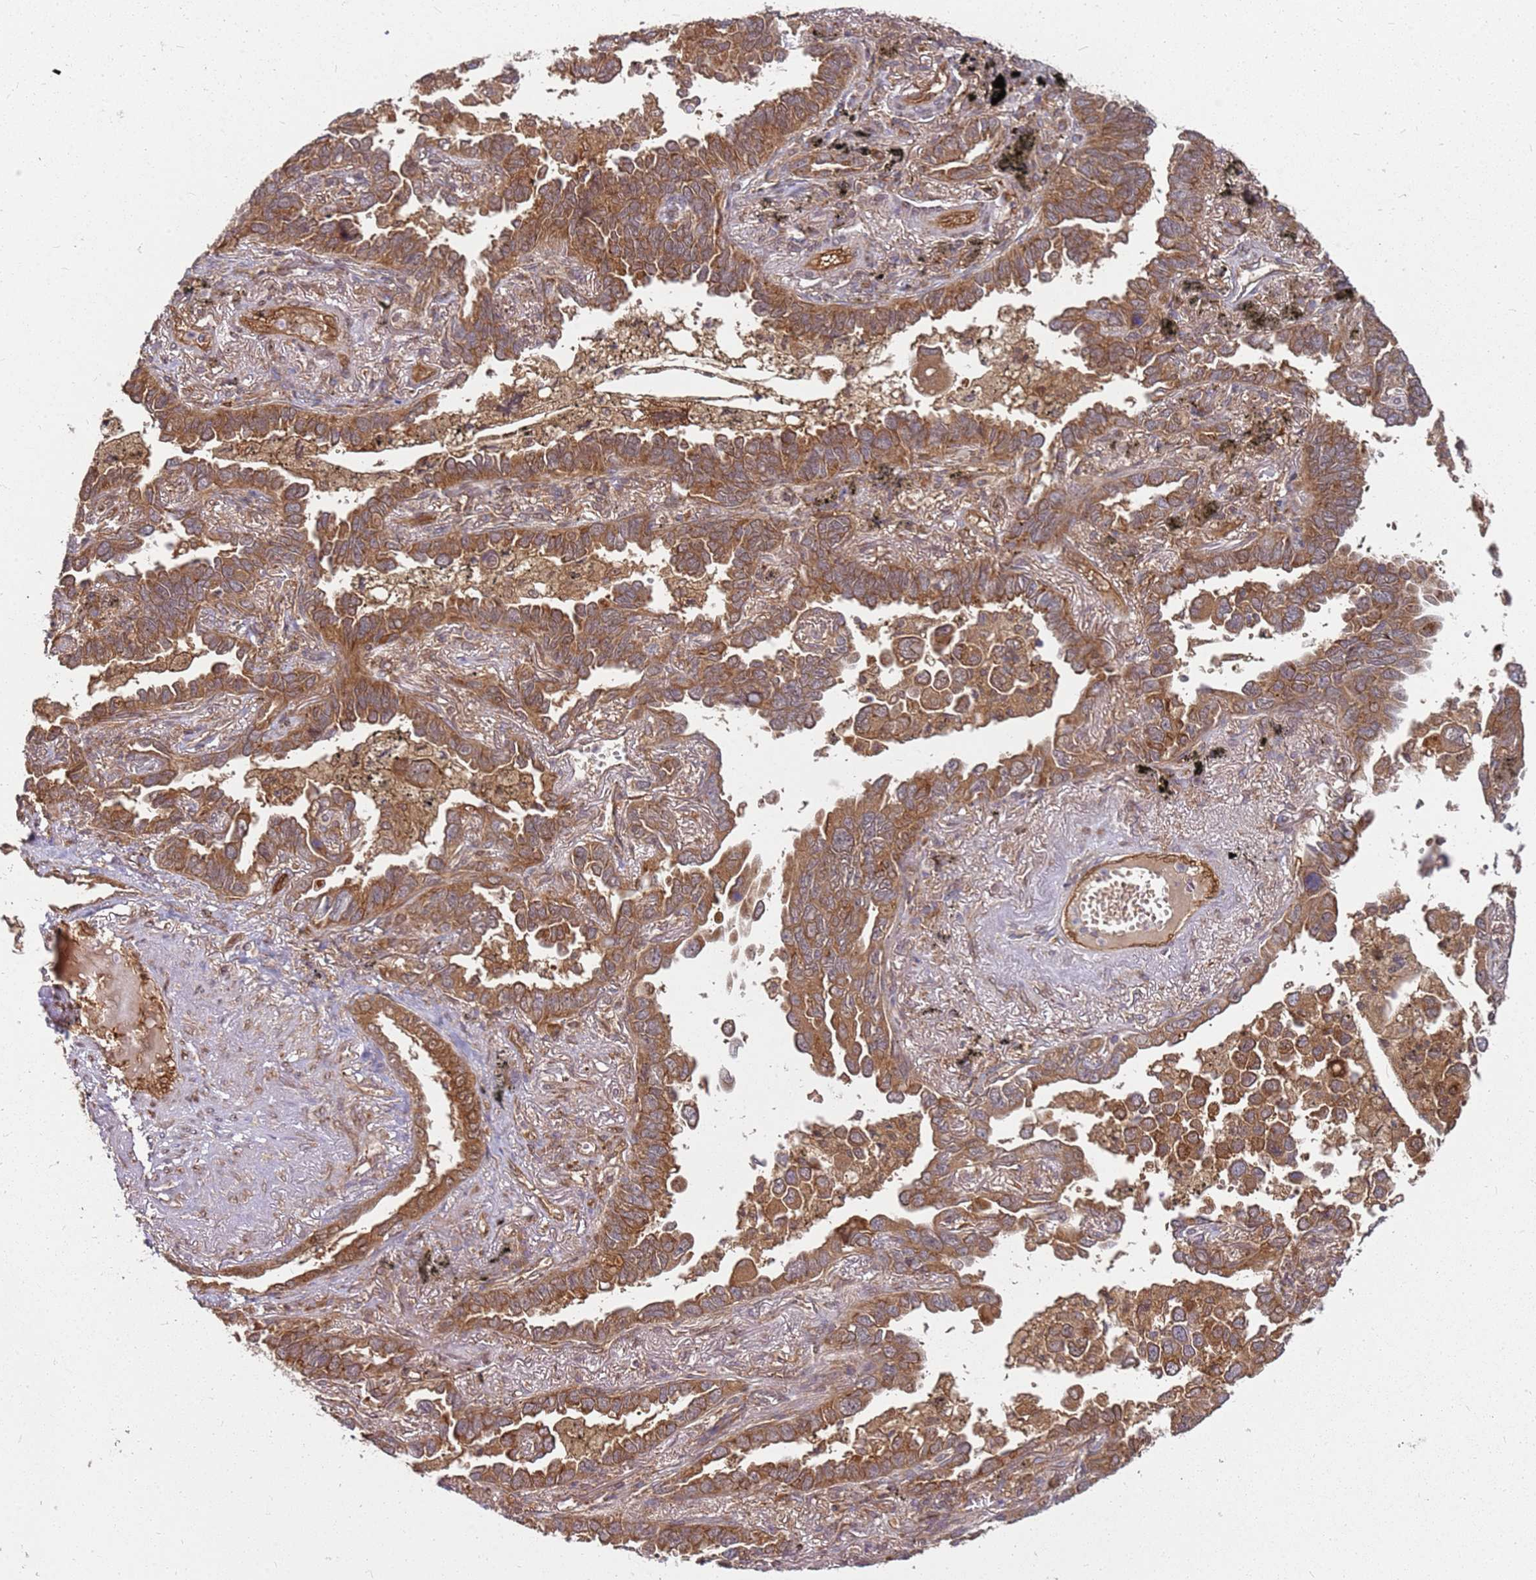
{"staining": {"intensity": "strong", "quantity": ">75%", "location": "cytoplasmic/membranous"}, "tissue": "lung cancer", "cell_type": "Tumor cells", "image_type": "cancer", "snomed": [{"axis": "morphology", "description": "Adenocarcinoma, NOS"}, {"axis": "topography", "description": "Lung"}], "caption": "A micrograph showing strong cytoplasmic/membranous staining in about >75% of tumor cells in lung cancer, as visualized by brown immunohistochemical staining.", "gene": "NUDT14", "patient": {"sex": "male", "age": 67}}